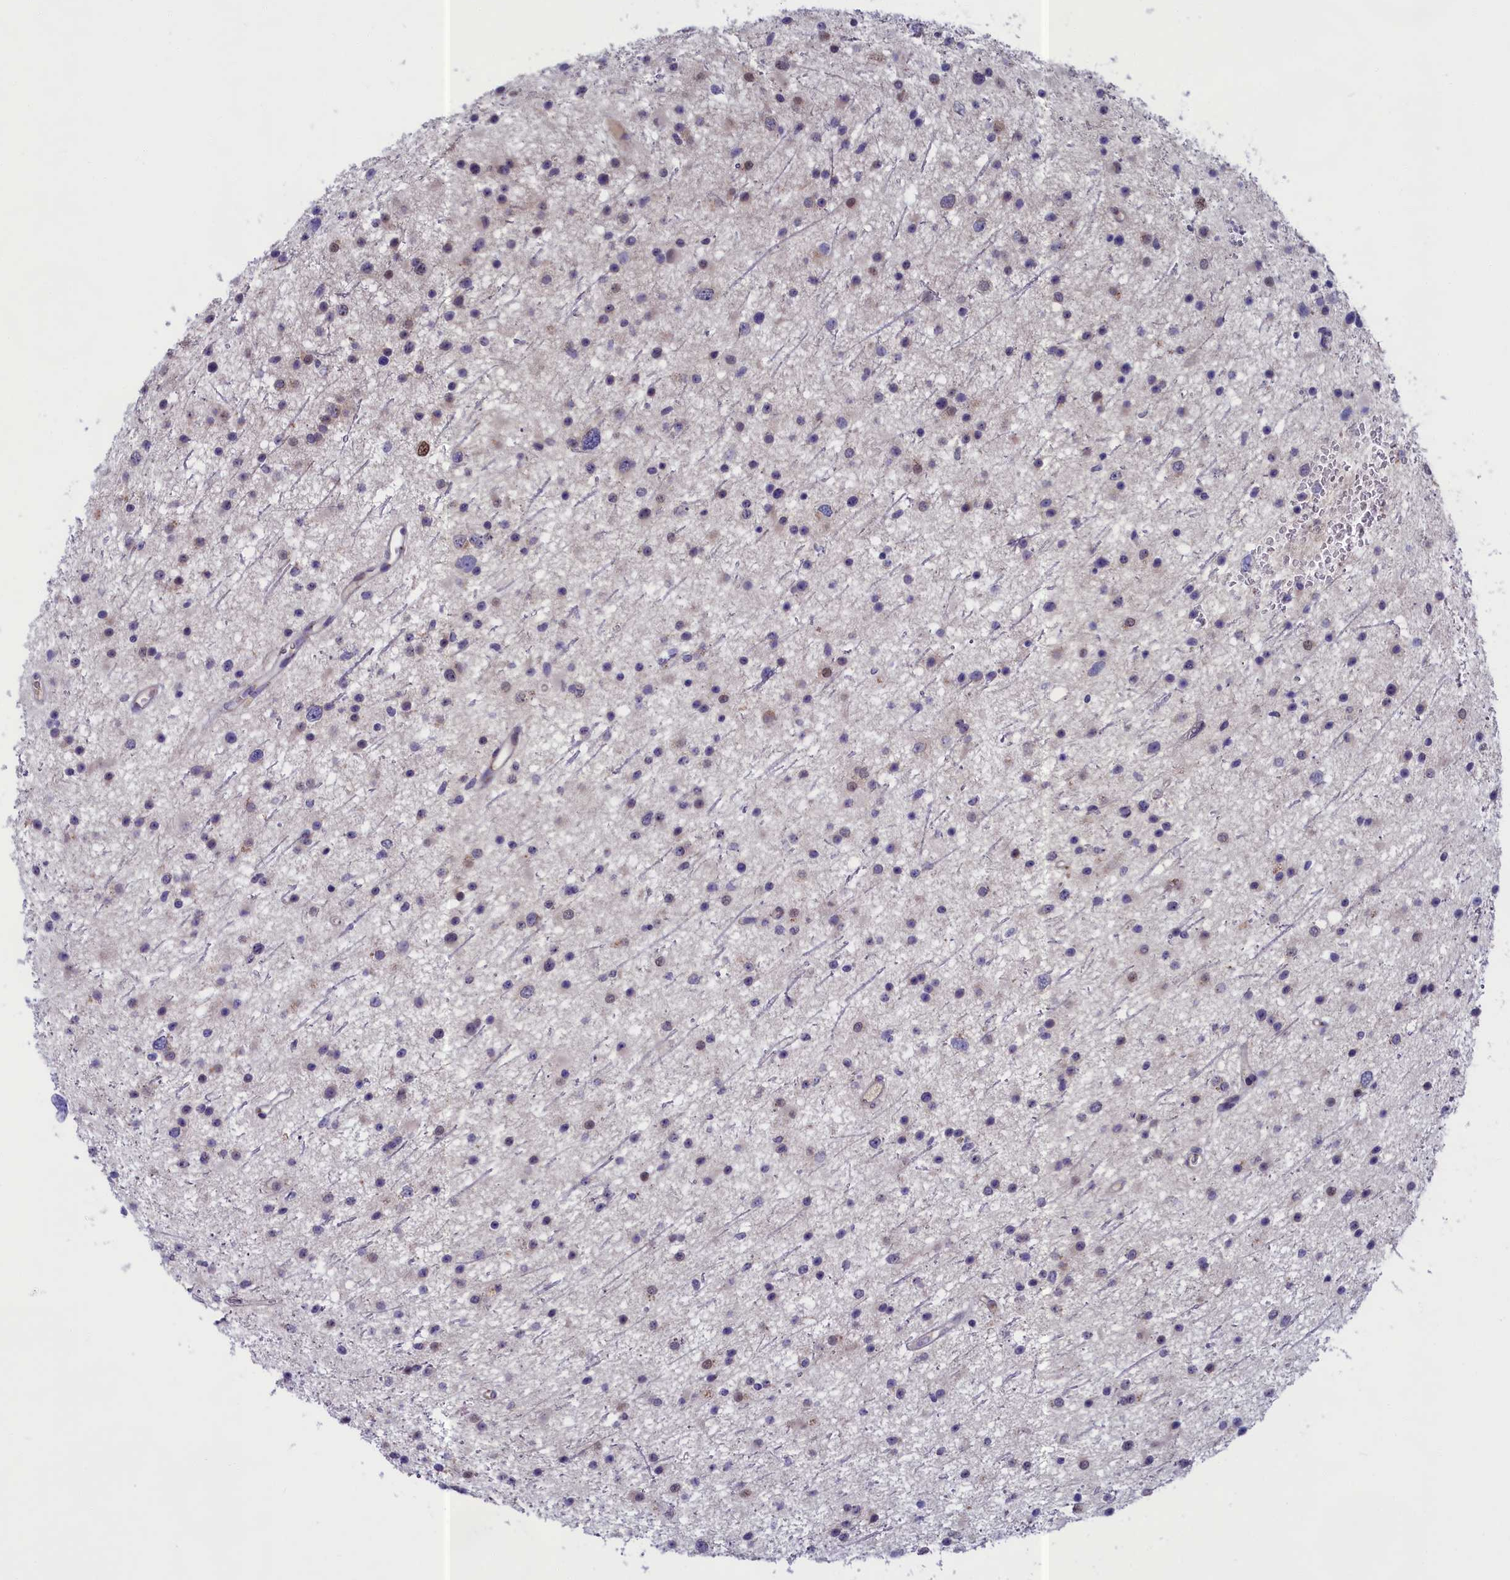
{"staining": {"intensity": "weak", "quantity": "<25%", "location": "cytoplasmic/membranous"}, "tissue": "glioma", "cell_type": "Tumor cells", "image_type": "cancer", "snomed": [{"axis": "morphology", "description": "Glioma, malignant, Low grade"}, {"axis": "topography", "description": "Cerebral cortex"}], "caption": "Tumor cells are negative for brown protein staining in glioma.", "gene": "LIG1", "patient": {"sex": "female", "age": 39}}